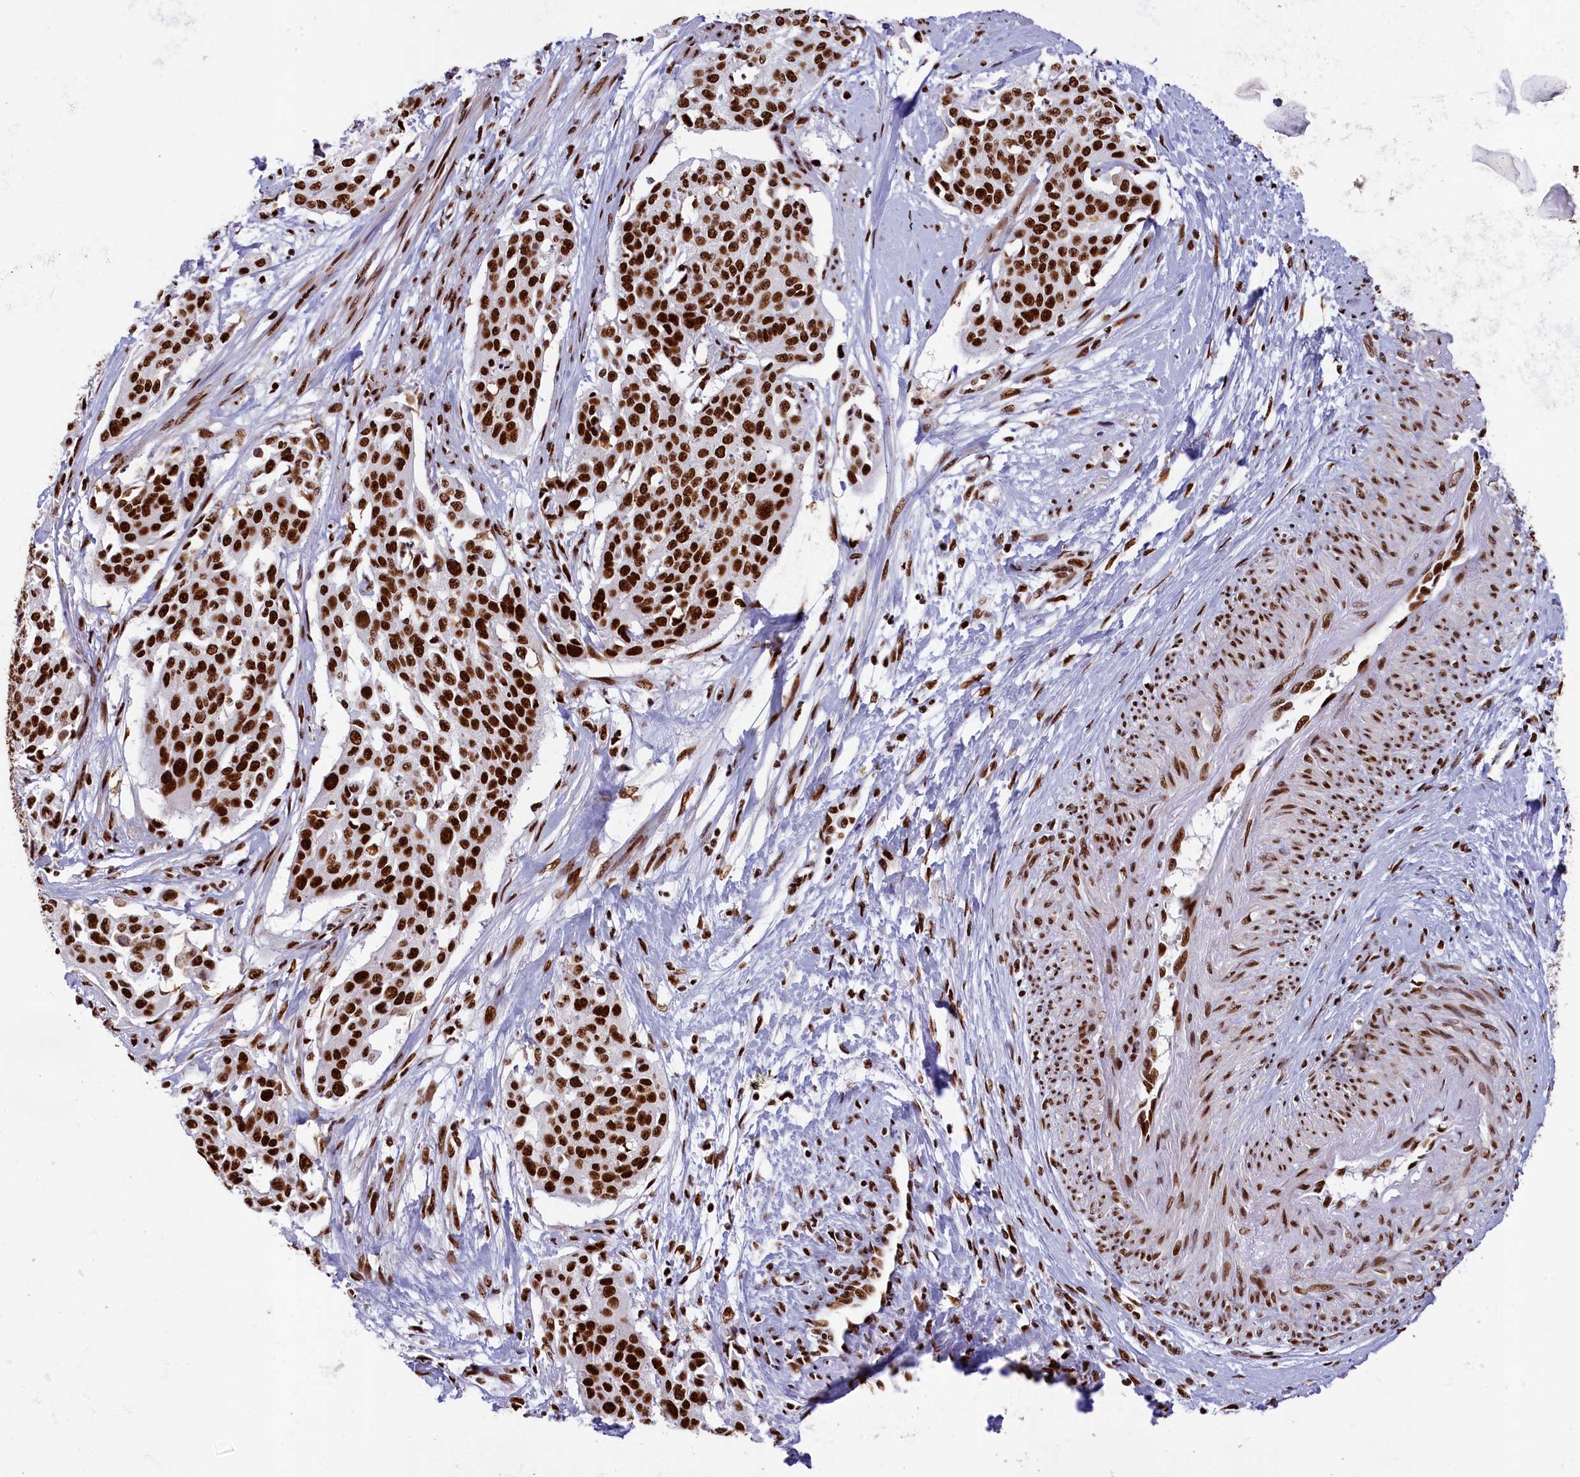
{"staining": {"intensity": "strong", "quantity": ">75%", "location": "nuclear"}, "tissue": "cervical cancer", "cell_type": "Tumor cells", "image_type": "cancer", "snomed": [{"axis": "morphology", "description": "Squamous cell carcinoma, NOS"}, {"axis": "topography", "description": "Cervix"}], "caption": "Brown immunohistochemical staining in cervical cancer shows strong nuclear staining in about >75% of tumor cells.", "gene": "SNRNP70", "patient": {"sex": "female", "age": 44}}